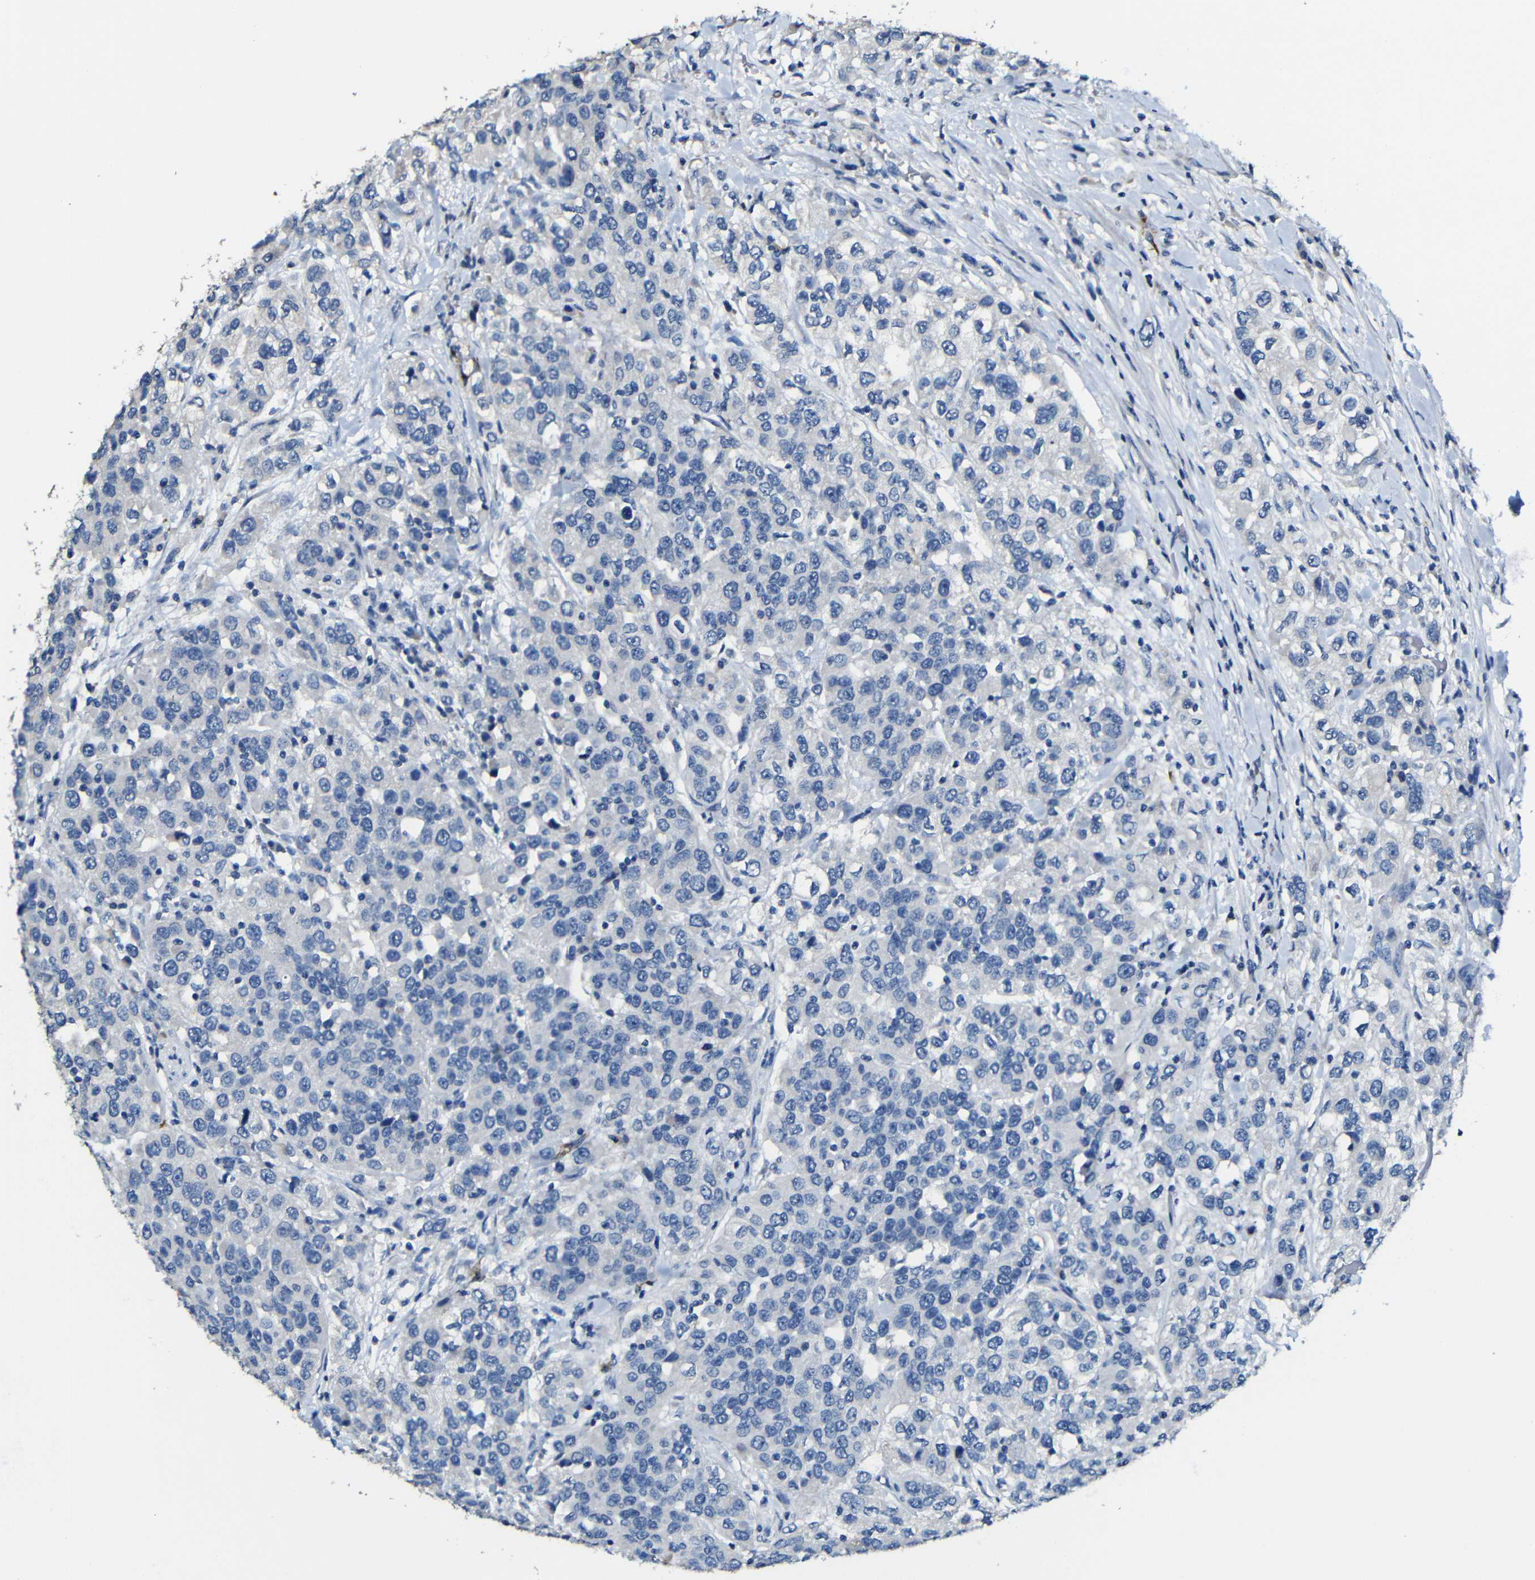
{"staining": {"intensity": "negative", "quantity": "none", "location": "none"}, "tissue": "urothelial cancer", "cell_type": "Tumor cells", "image_type": "cancer", "snomed": [{"axis": "morphology", "description": "Urothelial carcinoma, High grade"}, {"axis": "topography", "description": "Urinary bladder"}], "caption": "DAB (3,3'-diaminobenzidine) immunohistochemical staining of urothelial cancer displays no significant staining in tumor cells. (Brightfield microscopy of DAB (3,3'-diaminobenzidine) immunohistochemistry (IHC) at high magnification).", "gene": "ACKR2", "patient": {"sex": "female", "age": 80}}